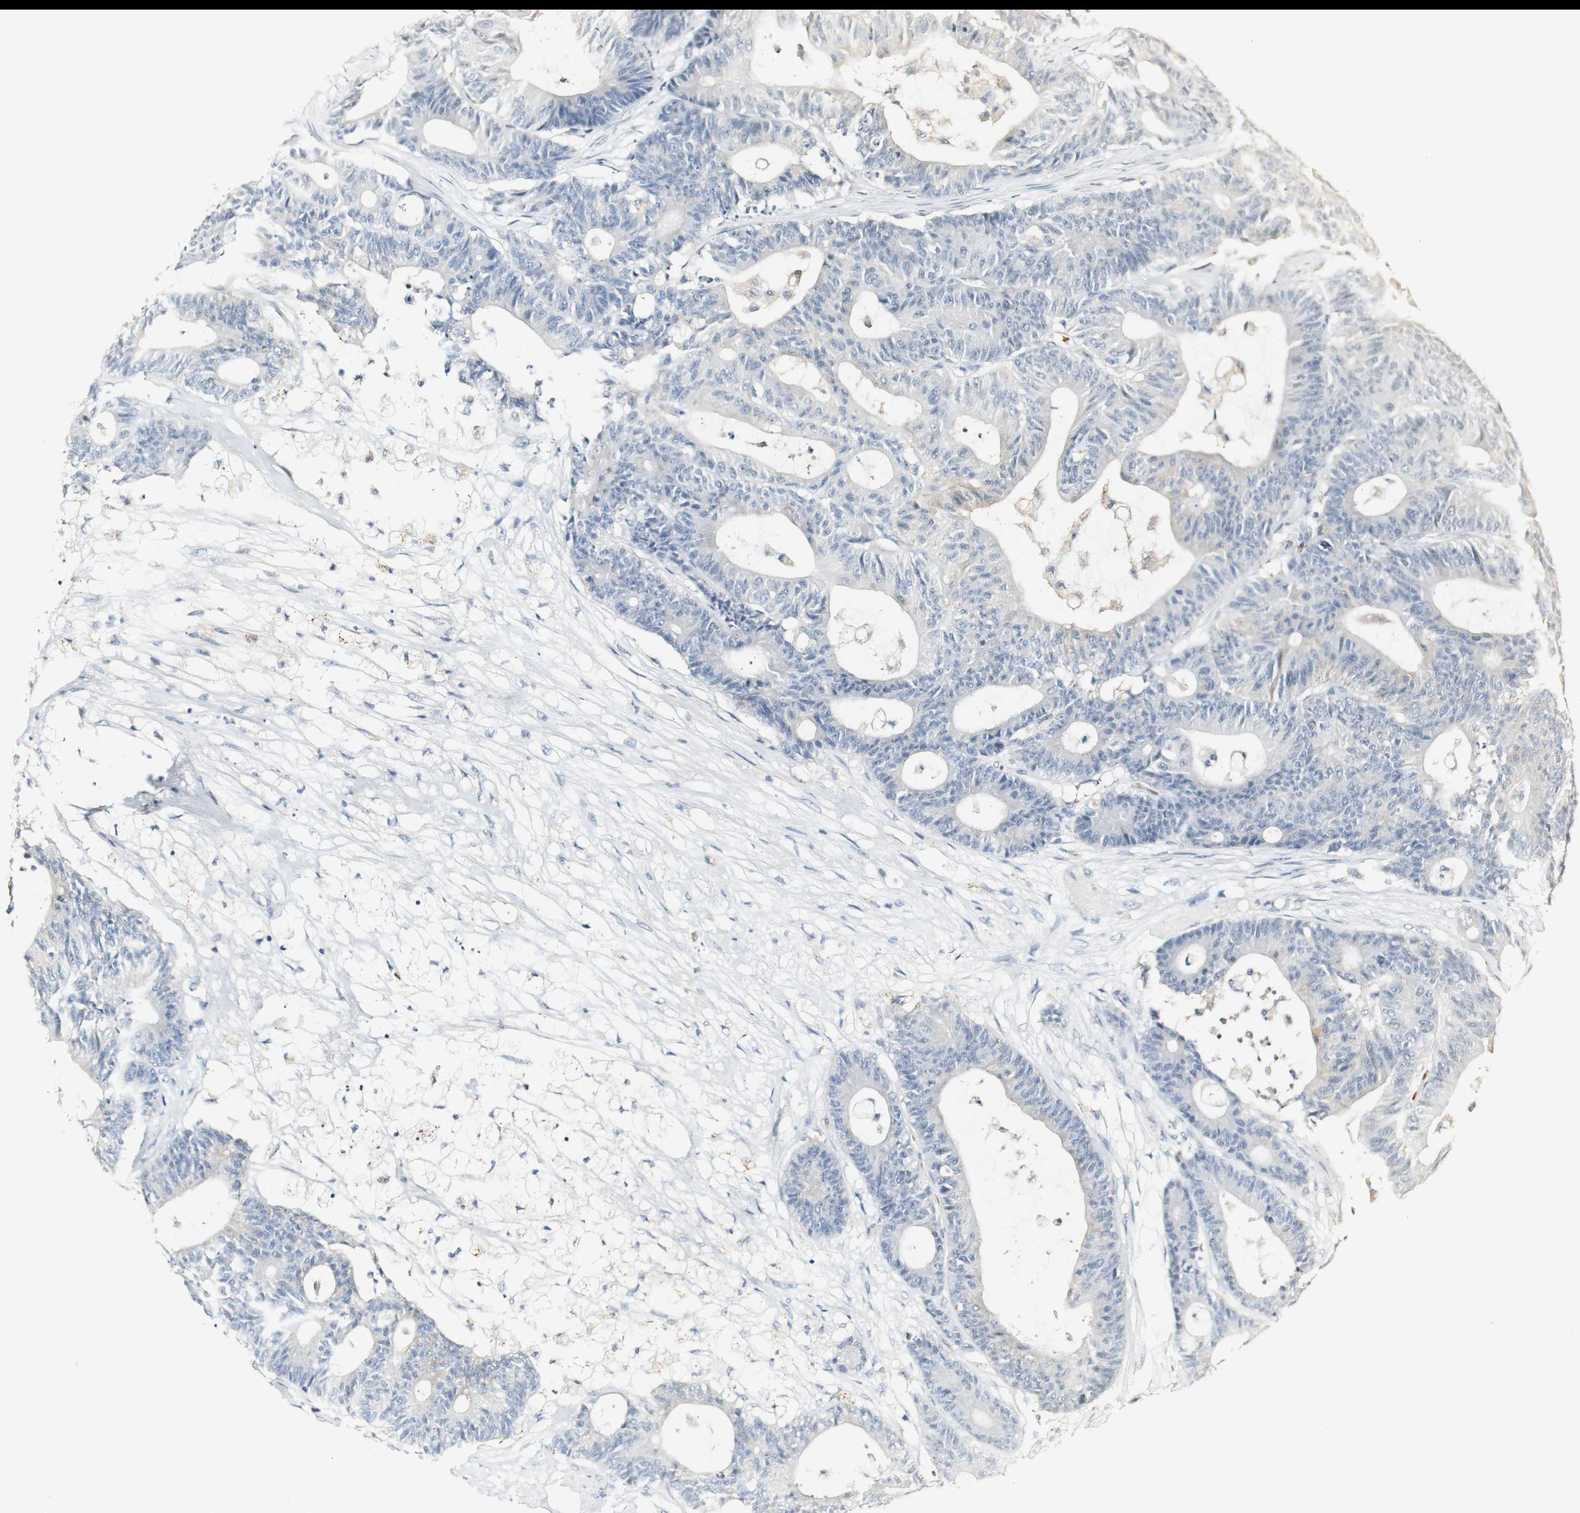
{"staining": {"intensity": "negative", "quantity": "none", "location": "none"}, "tissue": "colorectal cancer", "cell_type": "Tumor cells", "image_type": "cancer", "snomed": [{"axis": "morphology", "description": "Adenocarcinoma, NOS"}, {"axis": "topography", "description": "Colon"}], "caption": "This histopathology image is of adenocarcinoma (colorectal) stained with IHC to label a protein in brown with the nuclei are counter-stained blue. There is no positivity in tumor cells.", "gene": "SYT7", "patient": {"sex": "female", "age": 84}}